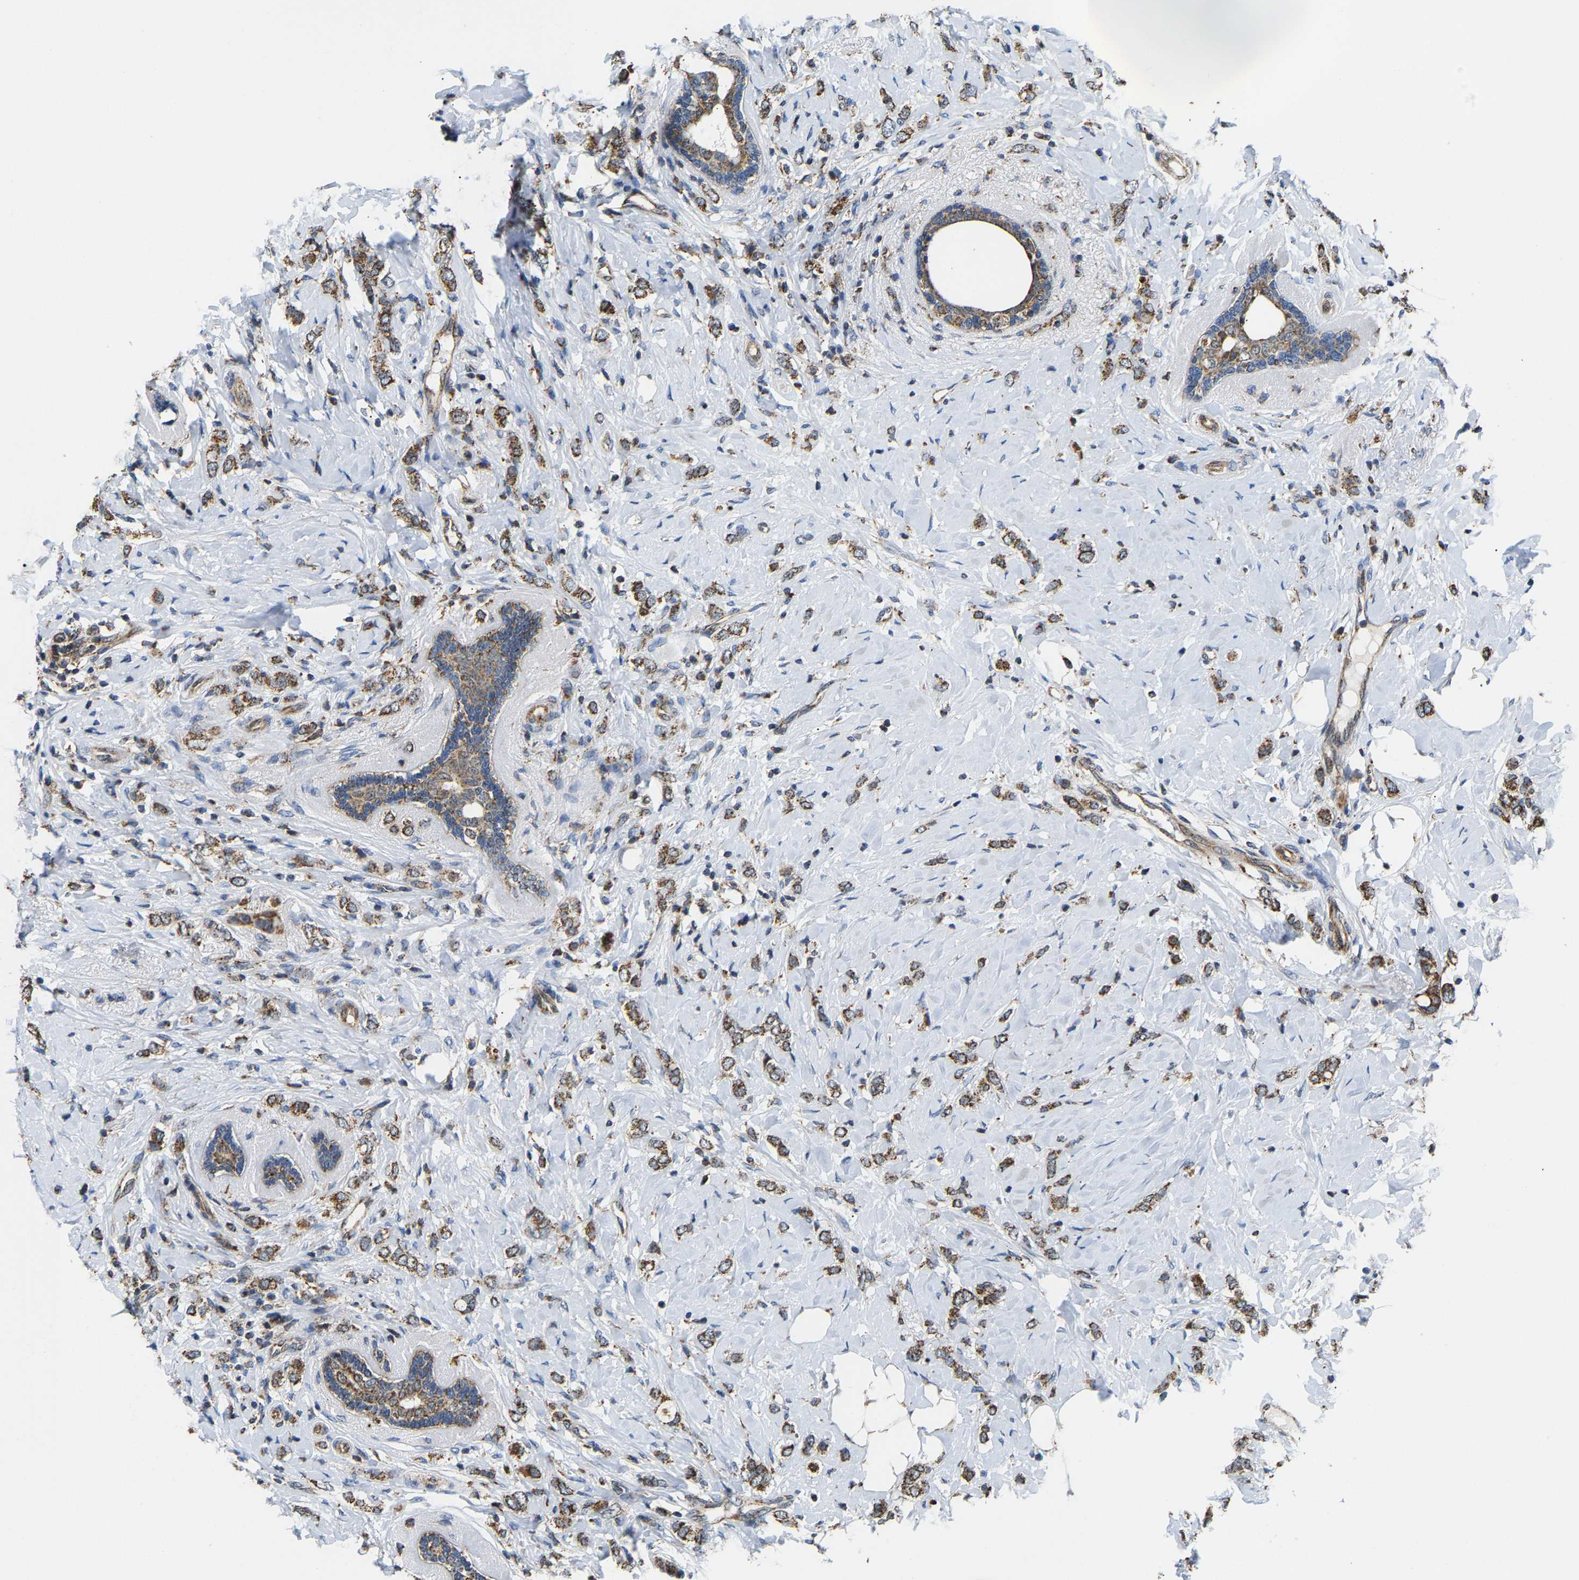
{"staining": {"intensity": "moderate", "quantity": ">75%", "location": "cytoplasmic/membranous"}, "tissue": "breast cancer", "cell_type": "Tumor cells", "image_type": "cancer", "snomed": [{"axis": "morphology", "description": "Normal tissue, NOS"}, {"axis": "morphology", "description": "Lobular carcinoma"}, {"axis": "topography", "description": "Breast"}], "caption": "Immunohistochemistry histopathology image of neoplastic tissue: human lobular carcinoma (breast) stained using IHC displays medium levels of moderate protein expression localized specifically in the cytoplasmic/membranous of tumor cells, appearing as a cytoplasmic/membranous brown color.", "gene": "GIMAP7", "patient": {"sex": "female", "age": 47}}